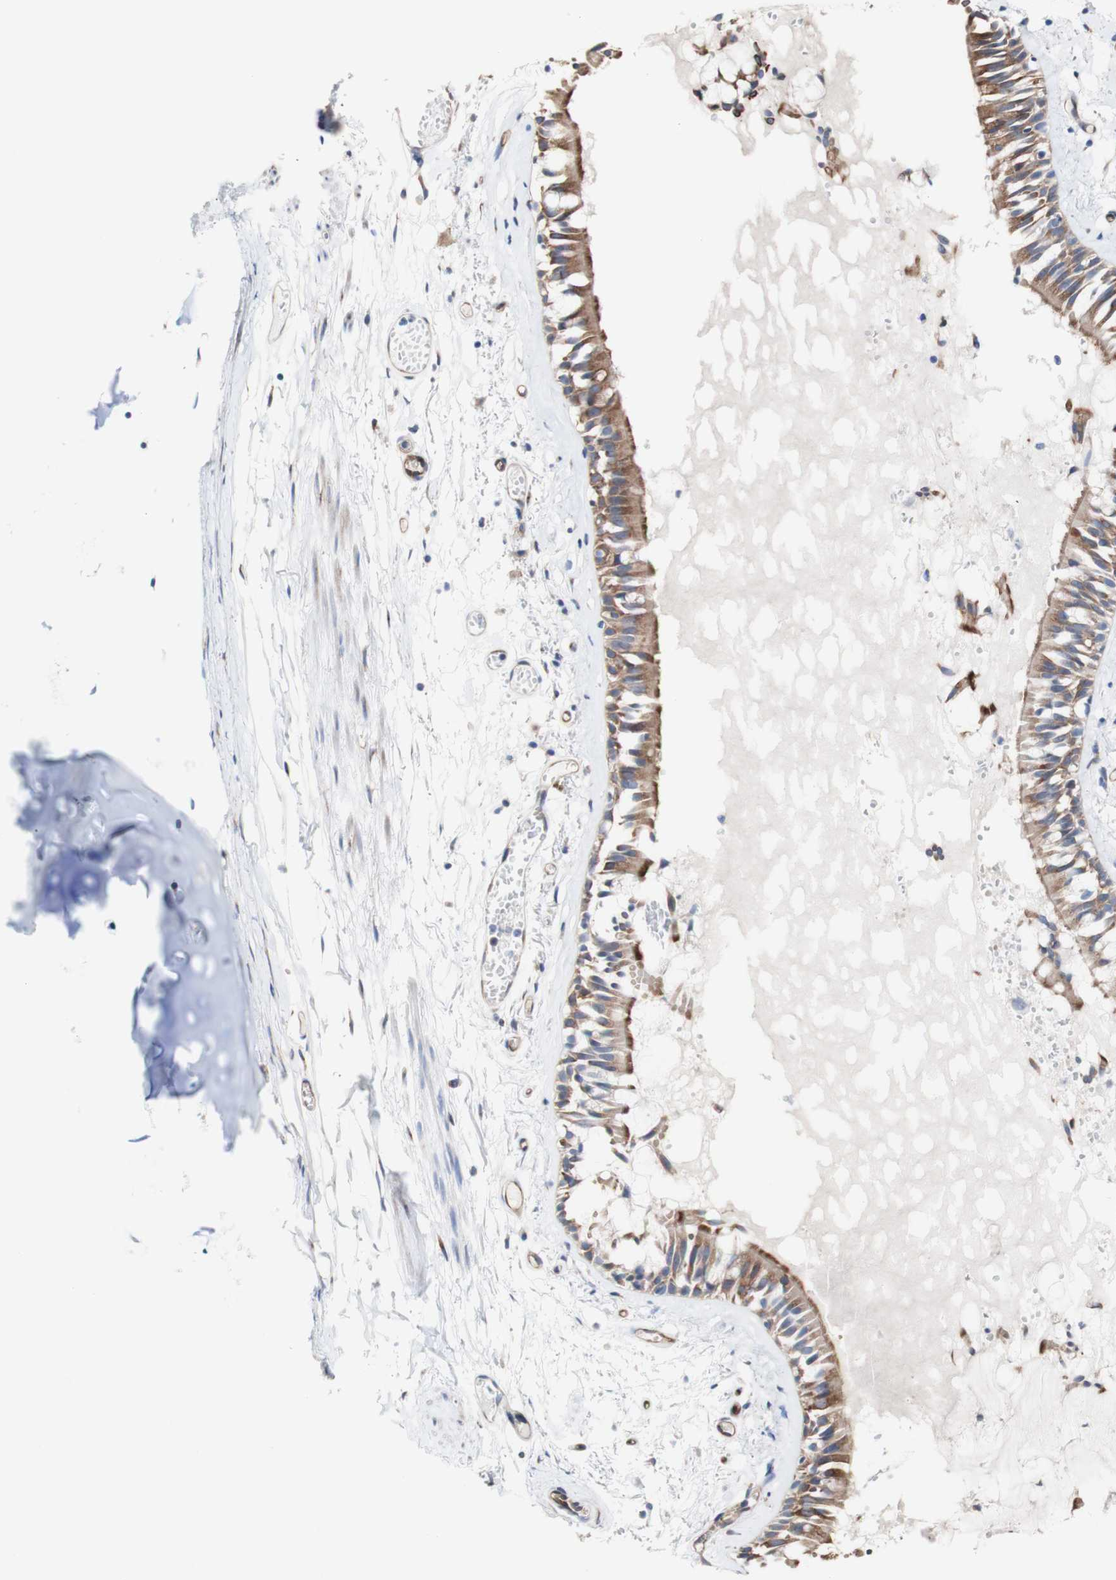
{"staining": {"intensity": "moderate", "quantity": ">75%", "location": "cytoplasmic/membranous"}, "tissue": "bronchus", "cell_type": "Respiratory epithelial cells", "image_type": "normal", "snomed": [{"axis": "morphology", "description": "Normal tissue, NOS"}, {"axis": "morphology", "description": "Inflammation, NOS"}, {"axis": "topography", "description": "Cartilage tissue"}, {"axis": "topography", "description": "Lung"}], "caption": "Brown immunohistochemical staining in unremarkable bronchus exhibits moderate cytoplasmic/membranous staining in approximately >75% of respiratory epithelial cells. Nuclei are stained in blue.", "gene": "LRIG3", "patient": {"sex": "male", "age": 71}}